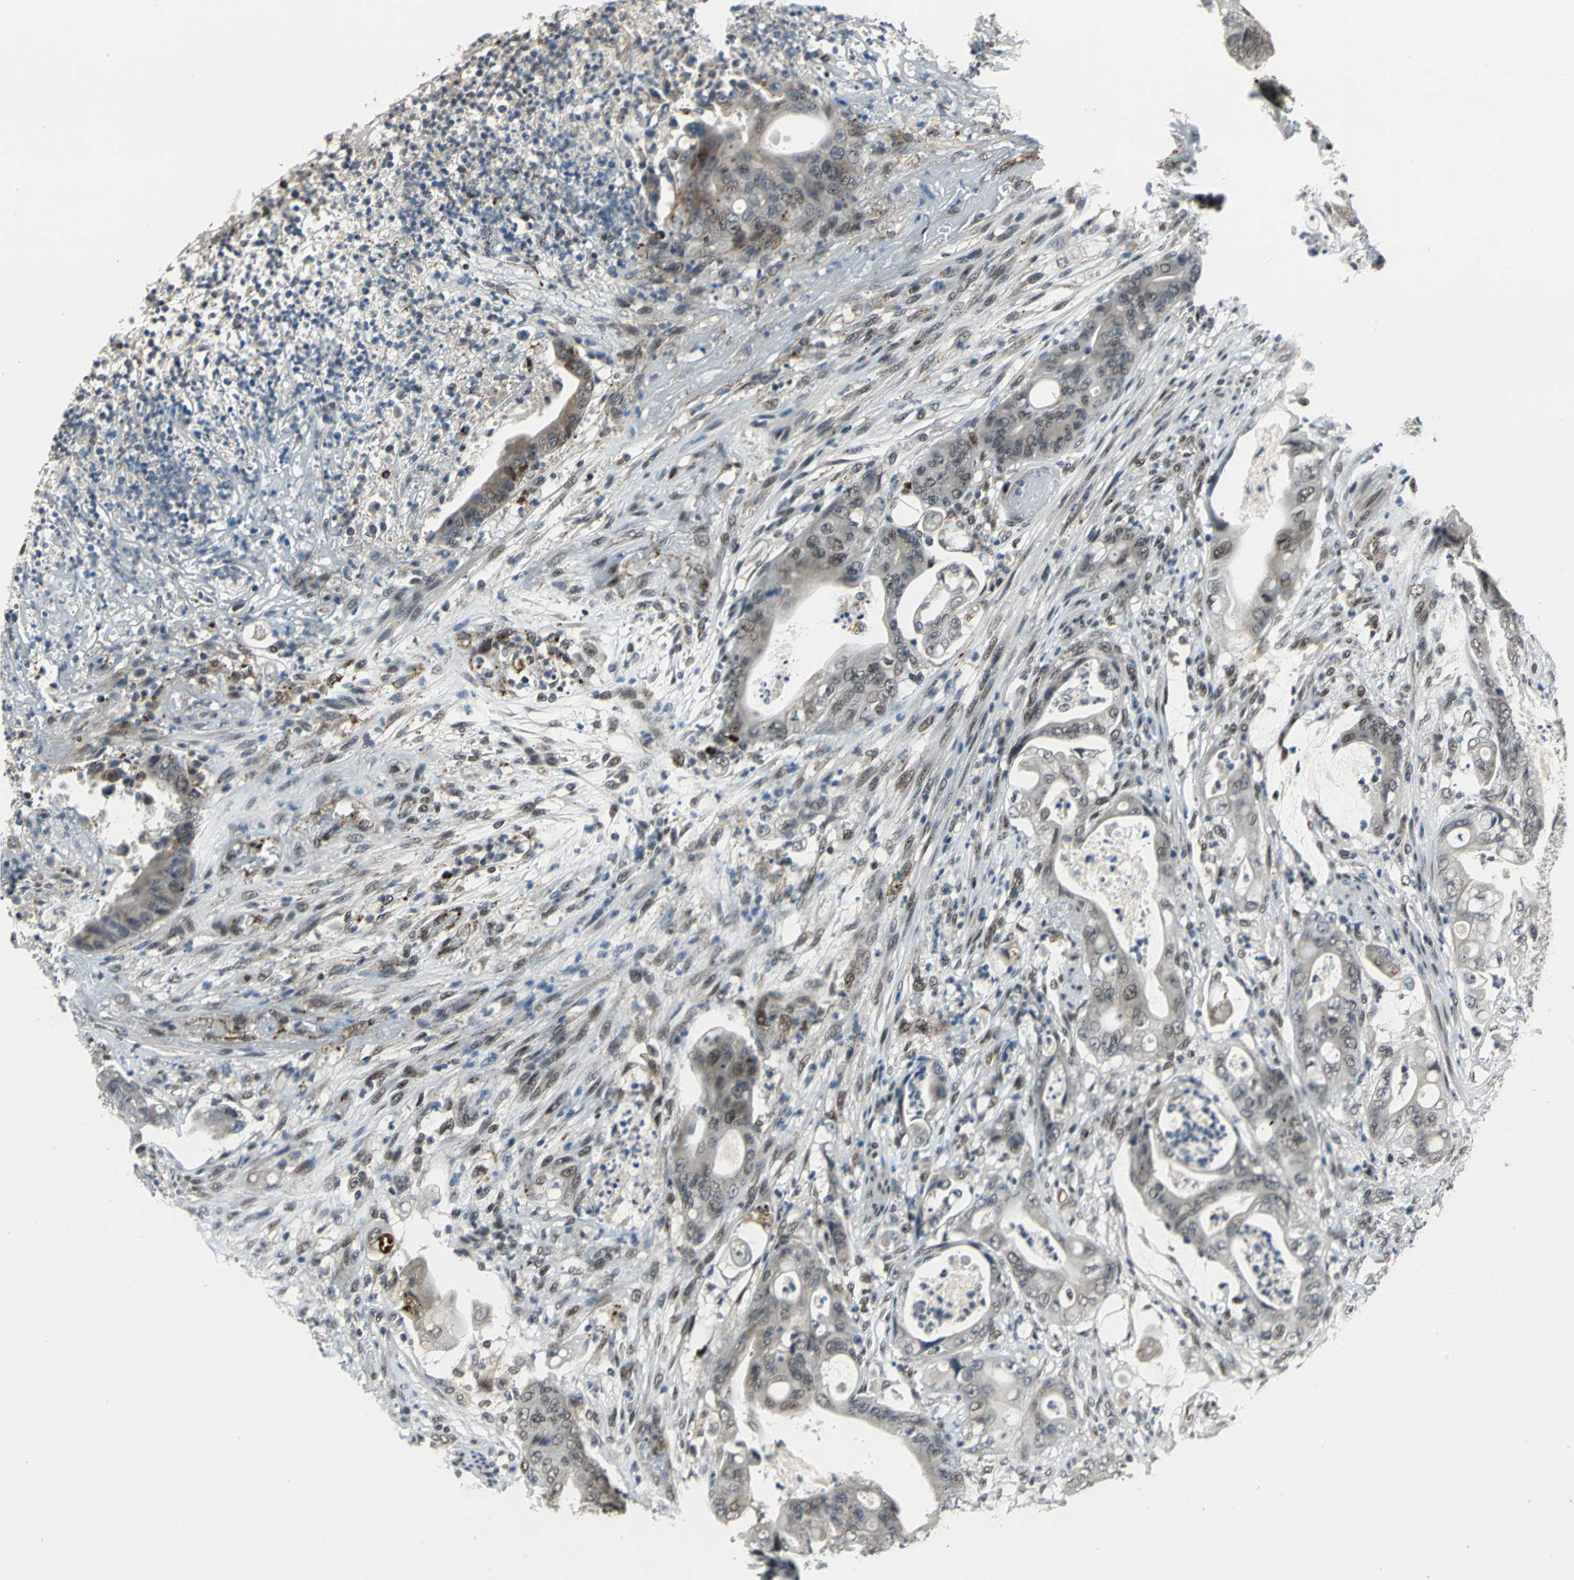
{"staining": {"intensity": "weak", "quantity": "25%-75%", "location": "cytoplasmic/membranous,nuclear"}, "tissue": "stomach cancer", "cell_type": "Tumor cells", "image_type": "cancer", "snomed": [{"axis": "morphology", "description": "Adenocarcinoma, NOS"}, {"axis": "topography", "description": "Stomach"}], "caption": "Immunohistochemistry (IHC) of stomach cancer reveals low levels of weak cytoplasmic/membranous and nuclear expression in about 25%-75% of tumor cells.", "gene": "ELF2", "patient": {"sex": "female", "age": 73}}